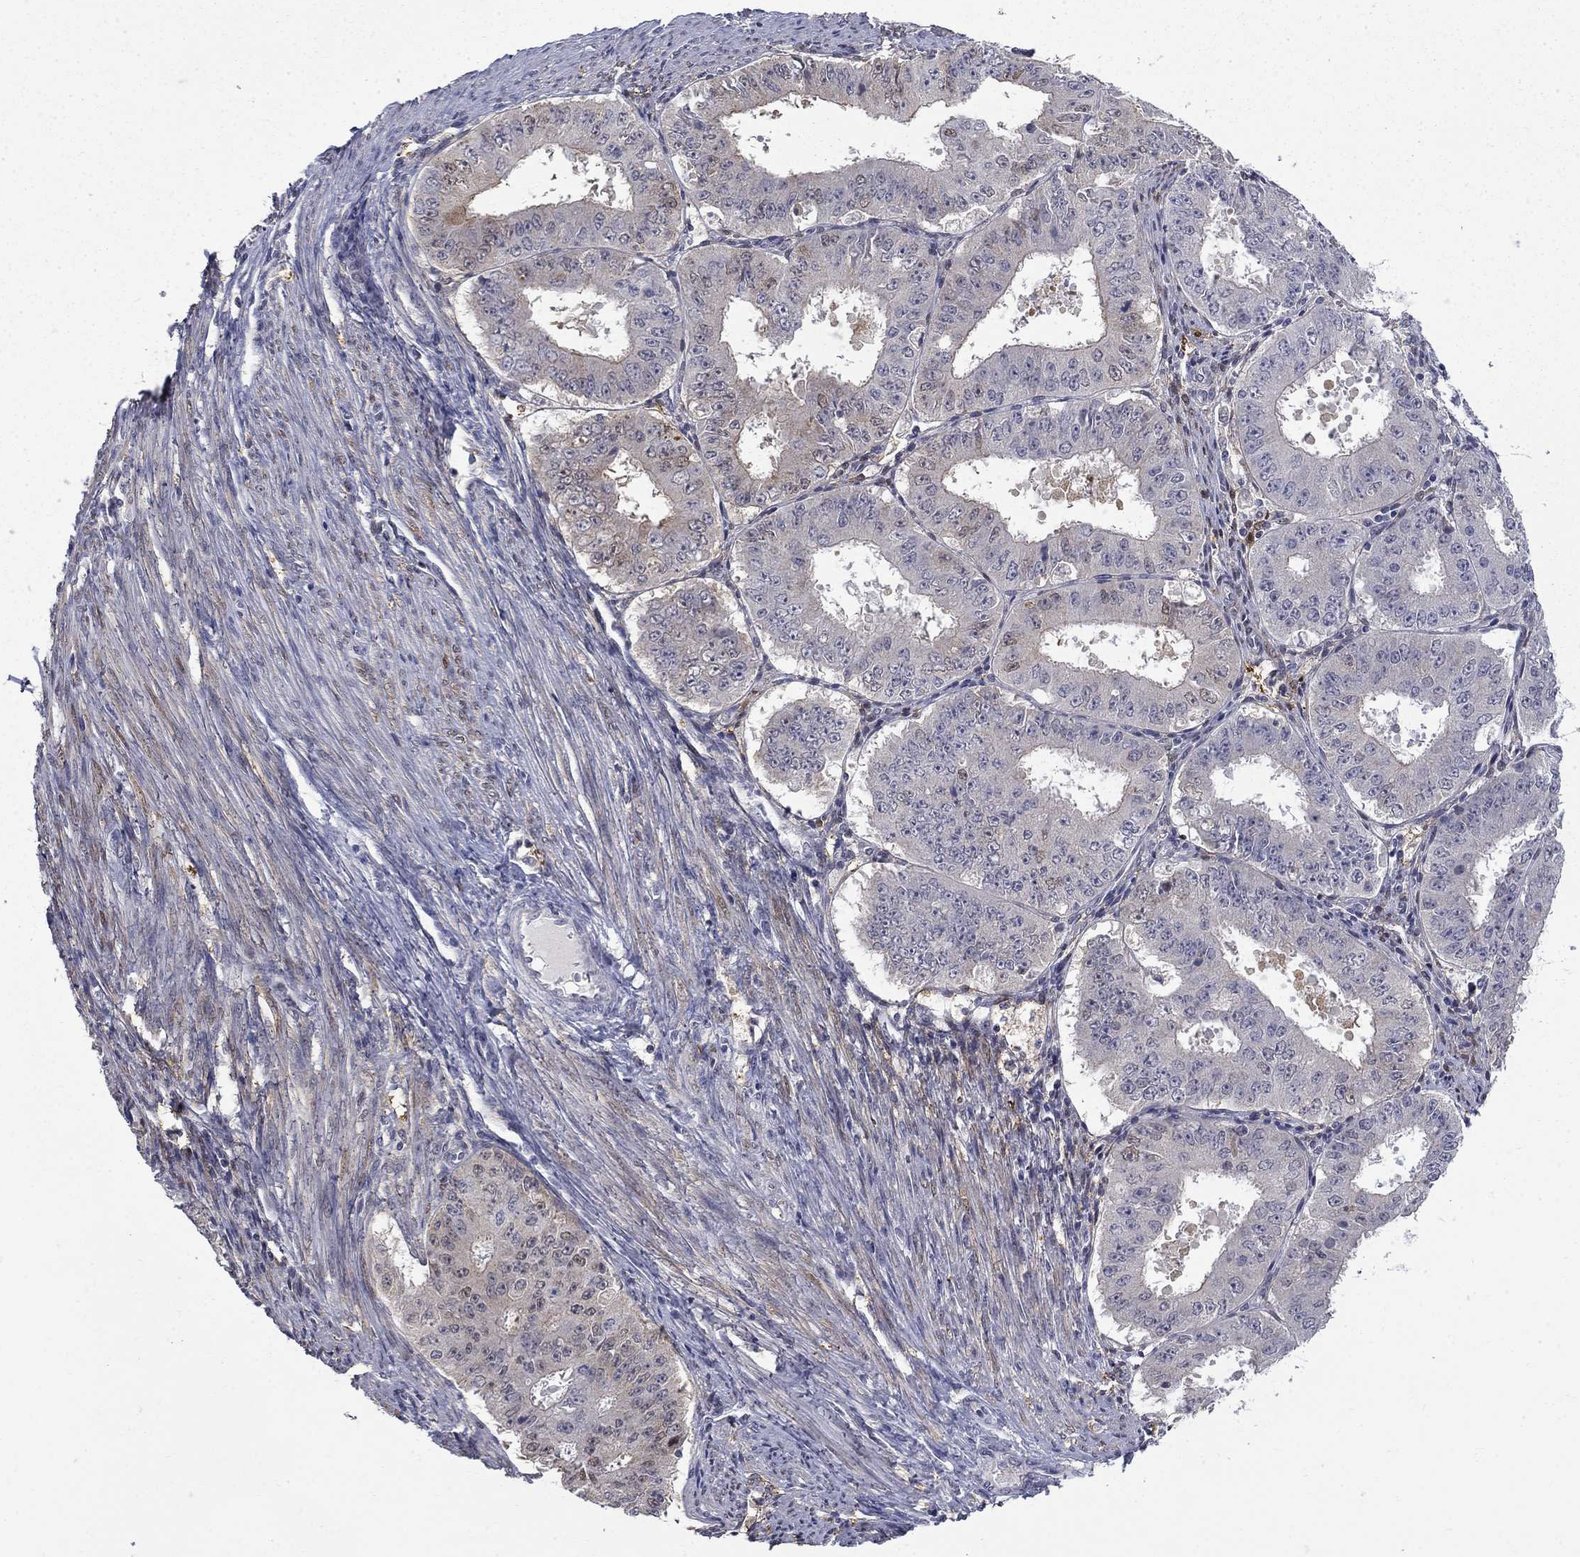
{"staining": {"intensity": "weak", "quantity": "<25%", "location": "cytoplasmic/membranous,nuclear"}, "tissue": "ovarian cancer", "cell_type": "Tumor cells", "image_type": "cancer", "snomed": [{"axis": "morphology", "description": "Carcinoma, endometroid"}, {"axis": "topography", "description": "Ovary"}], "caption": "The micrograph exhibits no staining of tumor cells in ovarian endometroid carcinoma.", "gene": "PCBP3", "patient": {"sex": "female", "age": 42}}